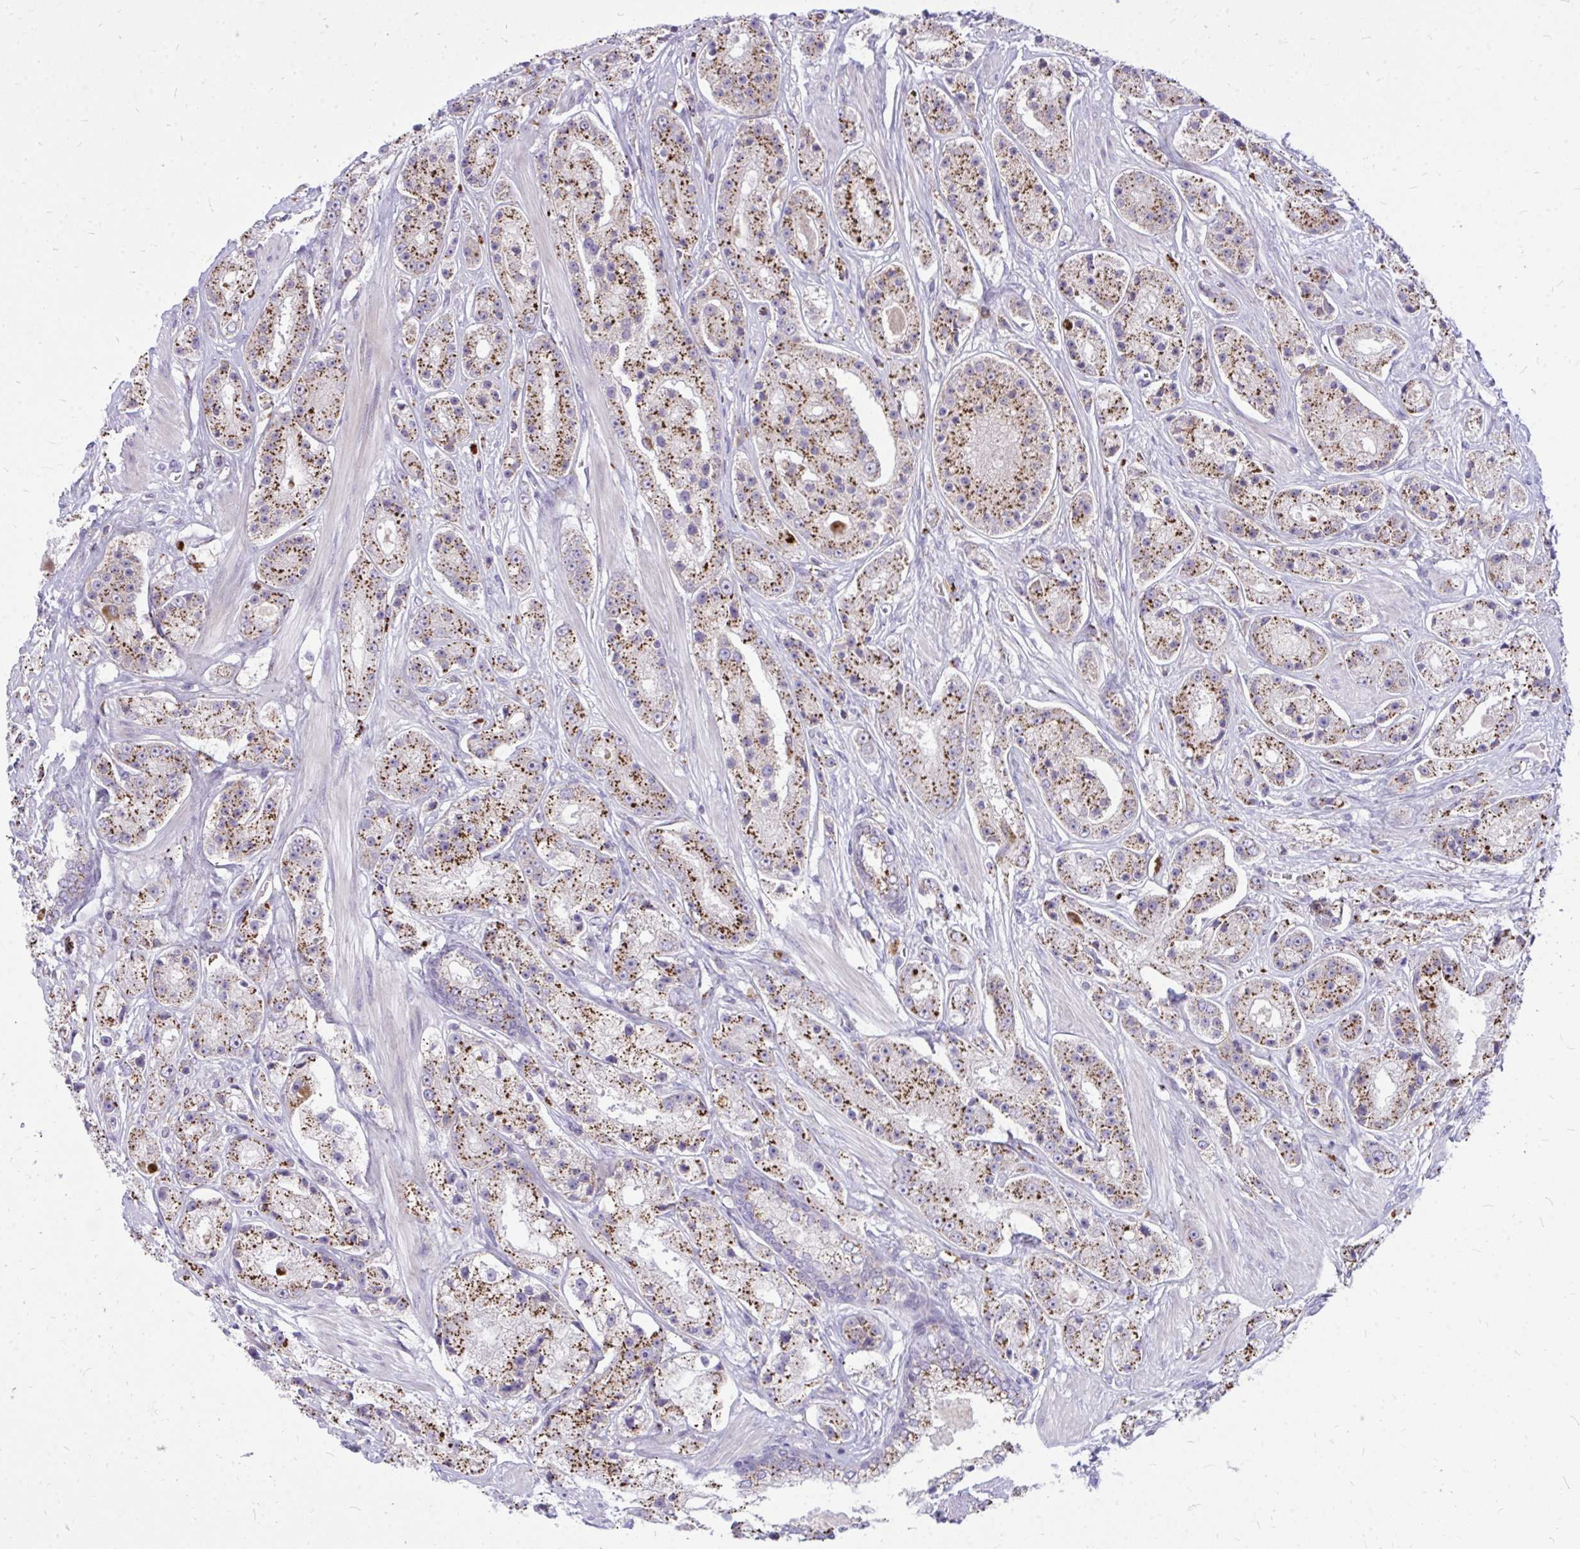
{"staining": {"intensity": "moderate", "quantity": "25%-75%", "location": "cytoplasmic/membranous"}, "tissue": "prostate cancer", "cell_type": "Tumor cells", "image_type": "cancer", "snomed": [{"axis": "morphology", "description": "Adenocarcinoma, High grade"}, {"axis": "topography", "description": "Prostate"}], "caption": "Protein expression analysis of human prostate cancer (adenocarcinoma (high-grade)) reveals moderate cytoplasmic/membranous positivity in about 25%-75% of tumor cells.", "gene": "ZSCAN25", "patient": {"sex": "male", "age": 67}}